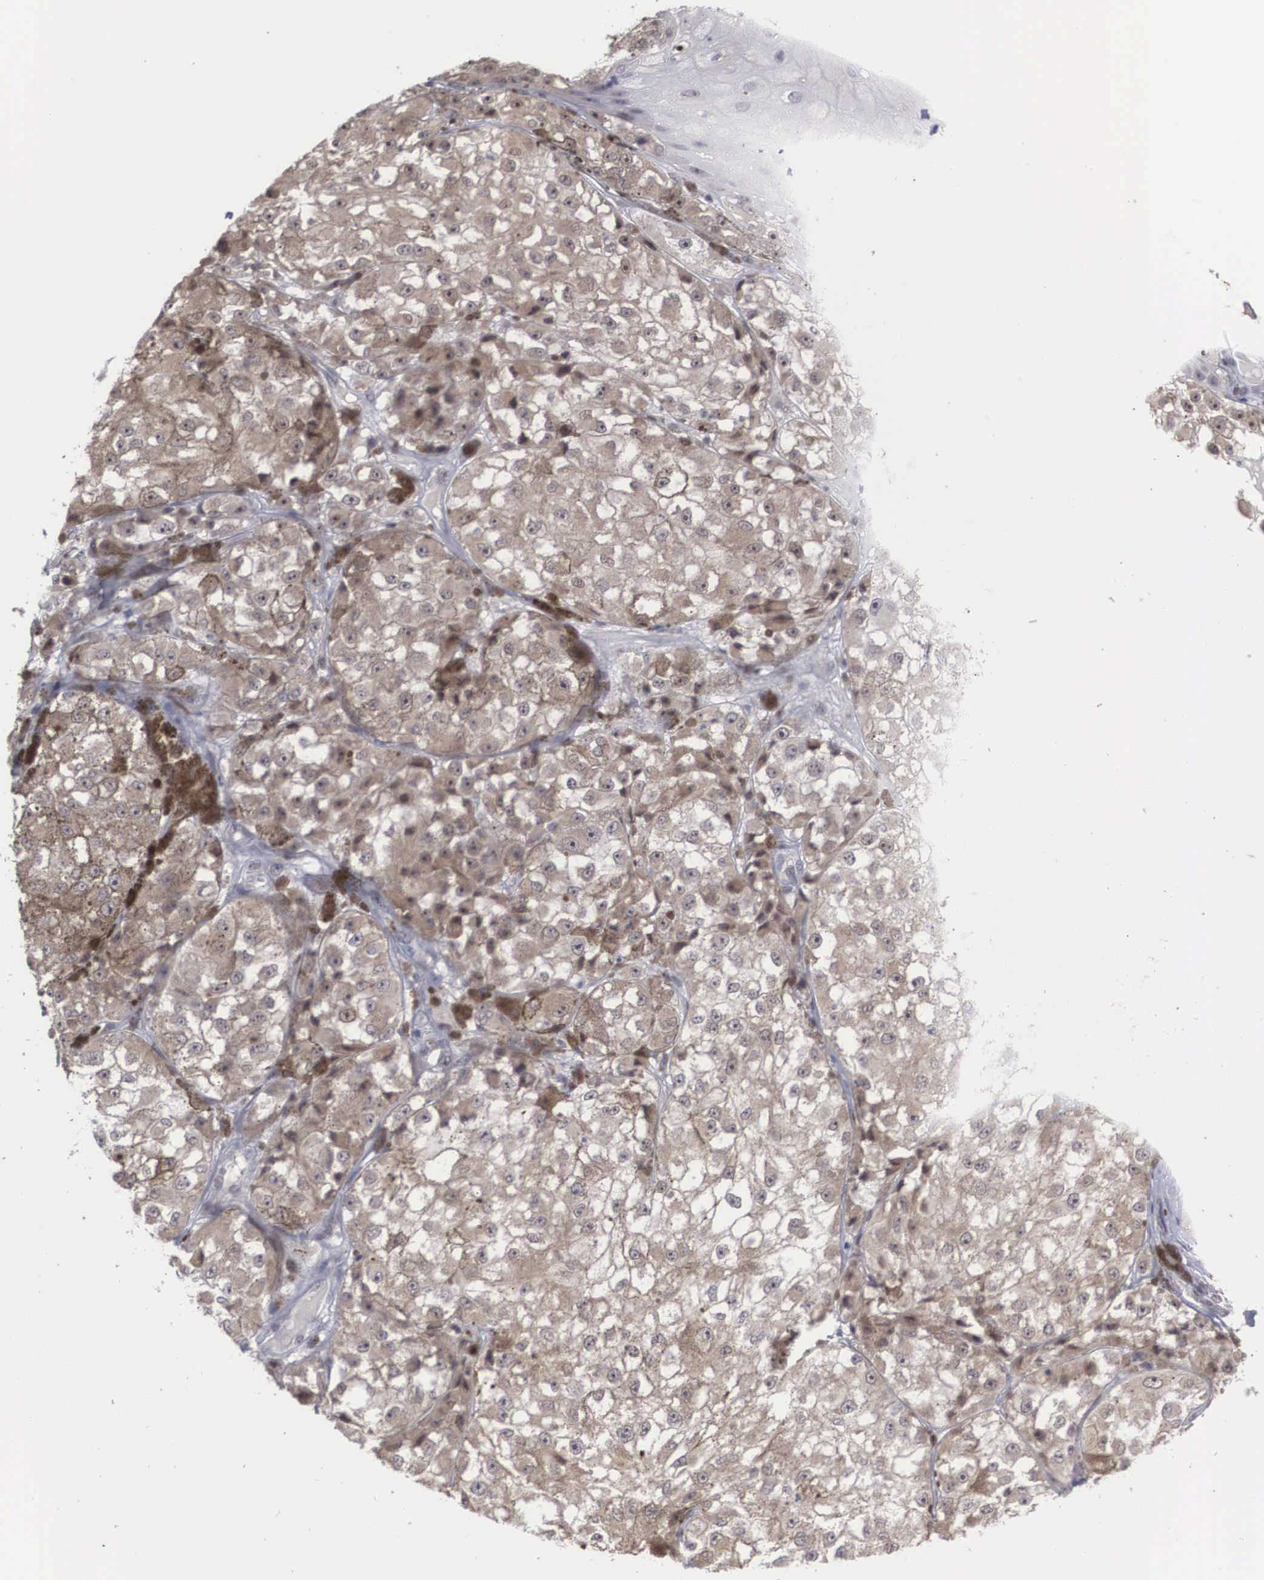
{"staining": {"intensity": "moderate", "quantity": "25%-75%", "location": "cytoplasmic/membranous"}, "tissue": "melanoma", "cell_type": "Tumor cells", "image_type": "cancer", "snomed": [{"axis": "morphology", "description": "Malignant melanoma, NOS"}, {"axis": "topography", "description": "Skin"}], "caption": "Immunohistochemical staining of human malignant melanoma reveals medium levels of moderate cytoplasmic/membranous protein staining in about 25%-75% of tumor cells. (DAB (3,3'-diaminobenzidine) IHC, brown staining for protein, blue staining for nuclei).", "gene": "WDR89", "patient": {"sex": "male", "age": 67}}